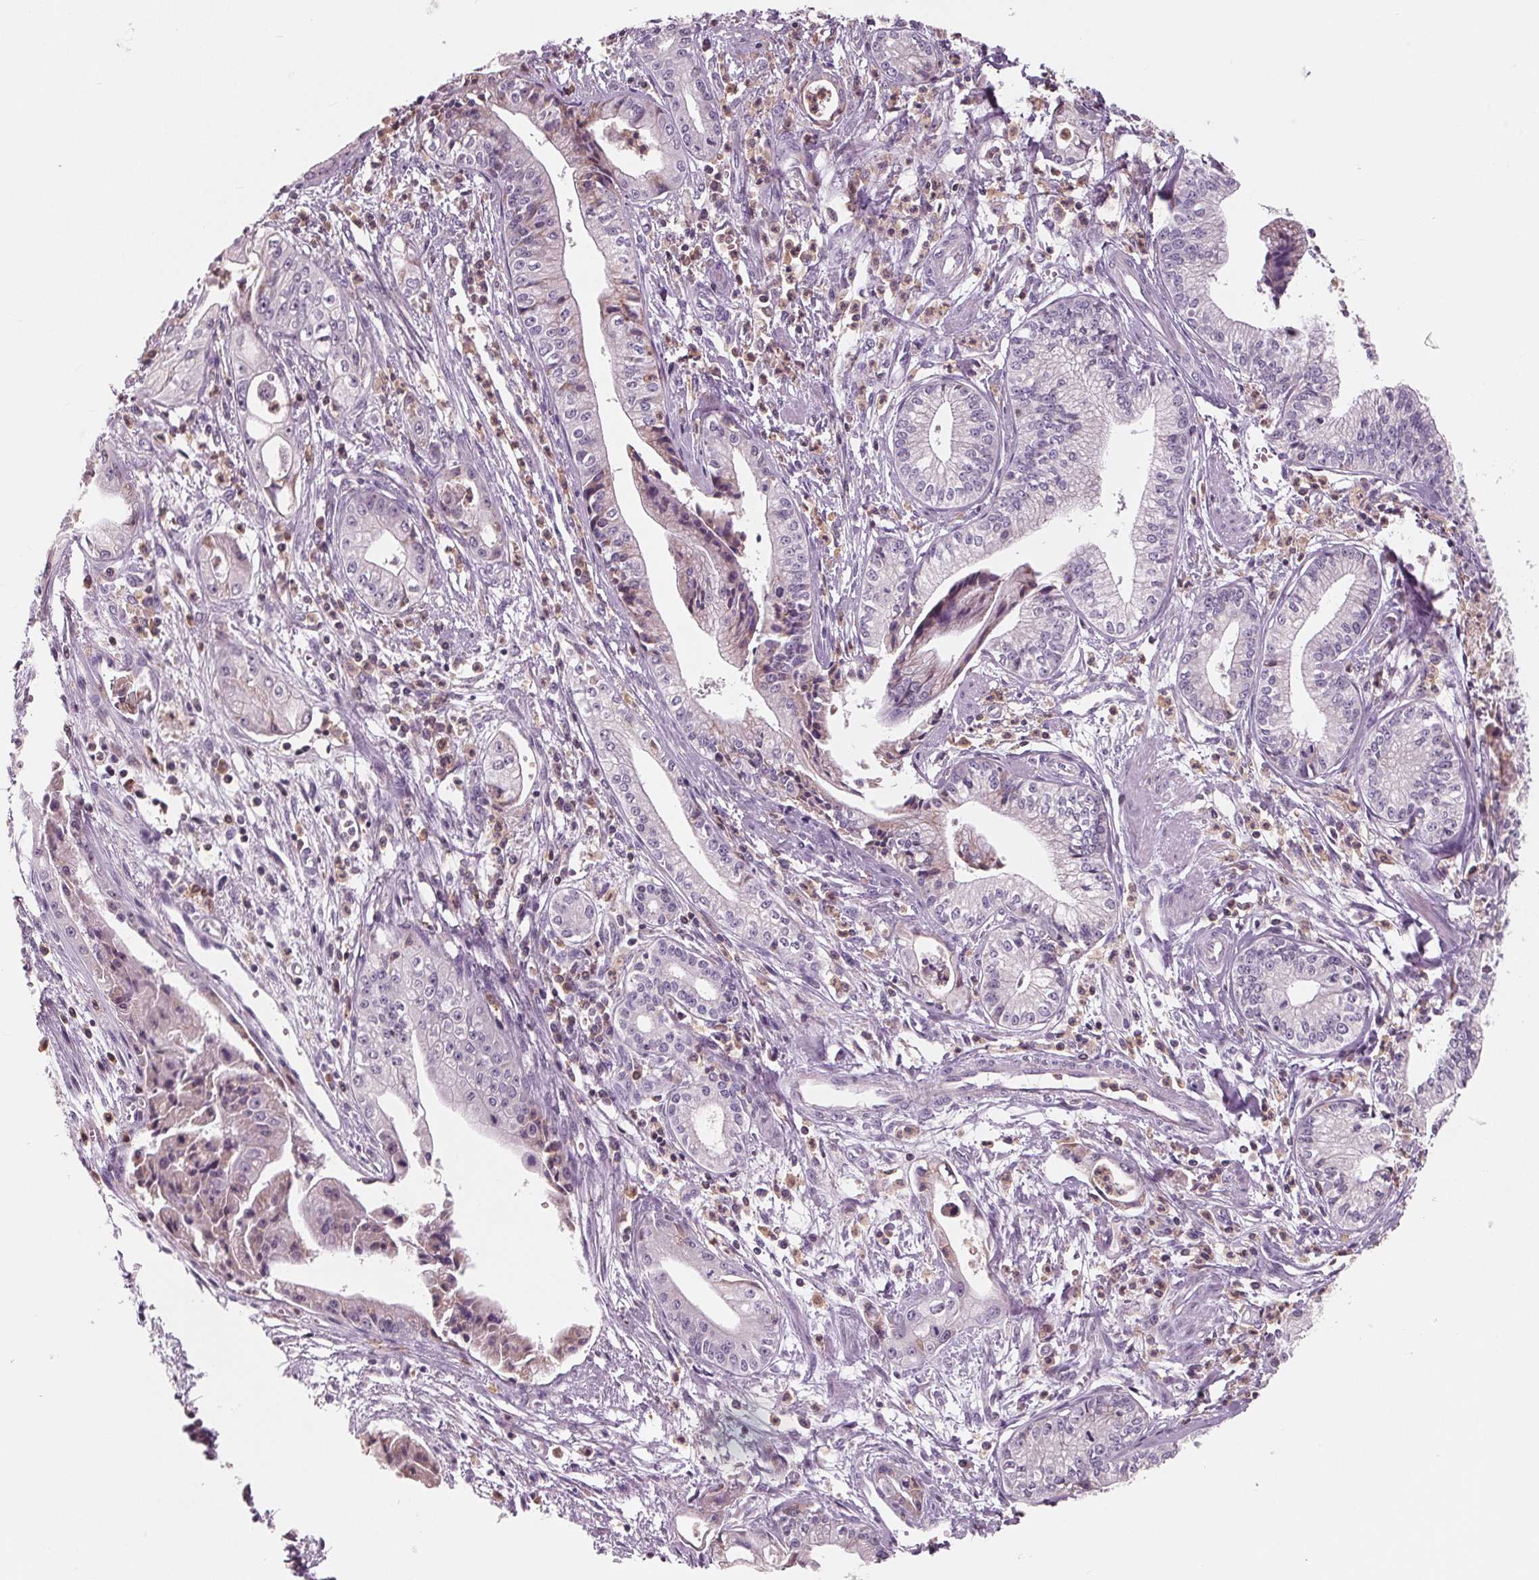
{"staining": {"intensity": "negative", "quantity": "none", "location": "none"}, "tissue": "pancreatic cancer", "cell_type": "Tumor cells", "image_type": "cancer", "snomed": [{"axis": "morphology", "description": "Adenocarcinoma, NOS"}, {"axis": "topography", "description": "Pancreas"}], "caption": "The image displays no staining of tumor cells in pancreatic cancer. Brightfield microscopy of immunohistochemistry (IHC) stained with DAB (brown) and hematoxylin (blue), captured at high magnification.", "gene": "ARHGAP25", "patient": {"sex": "female", "age": 65}}